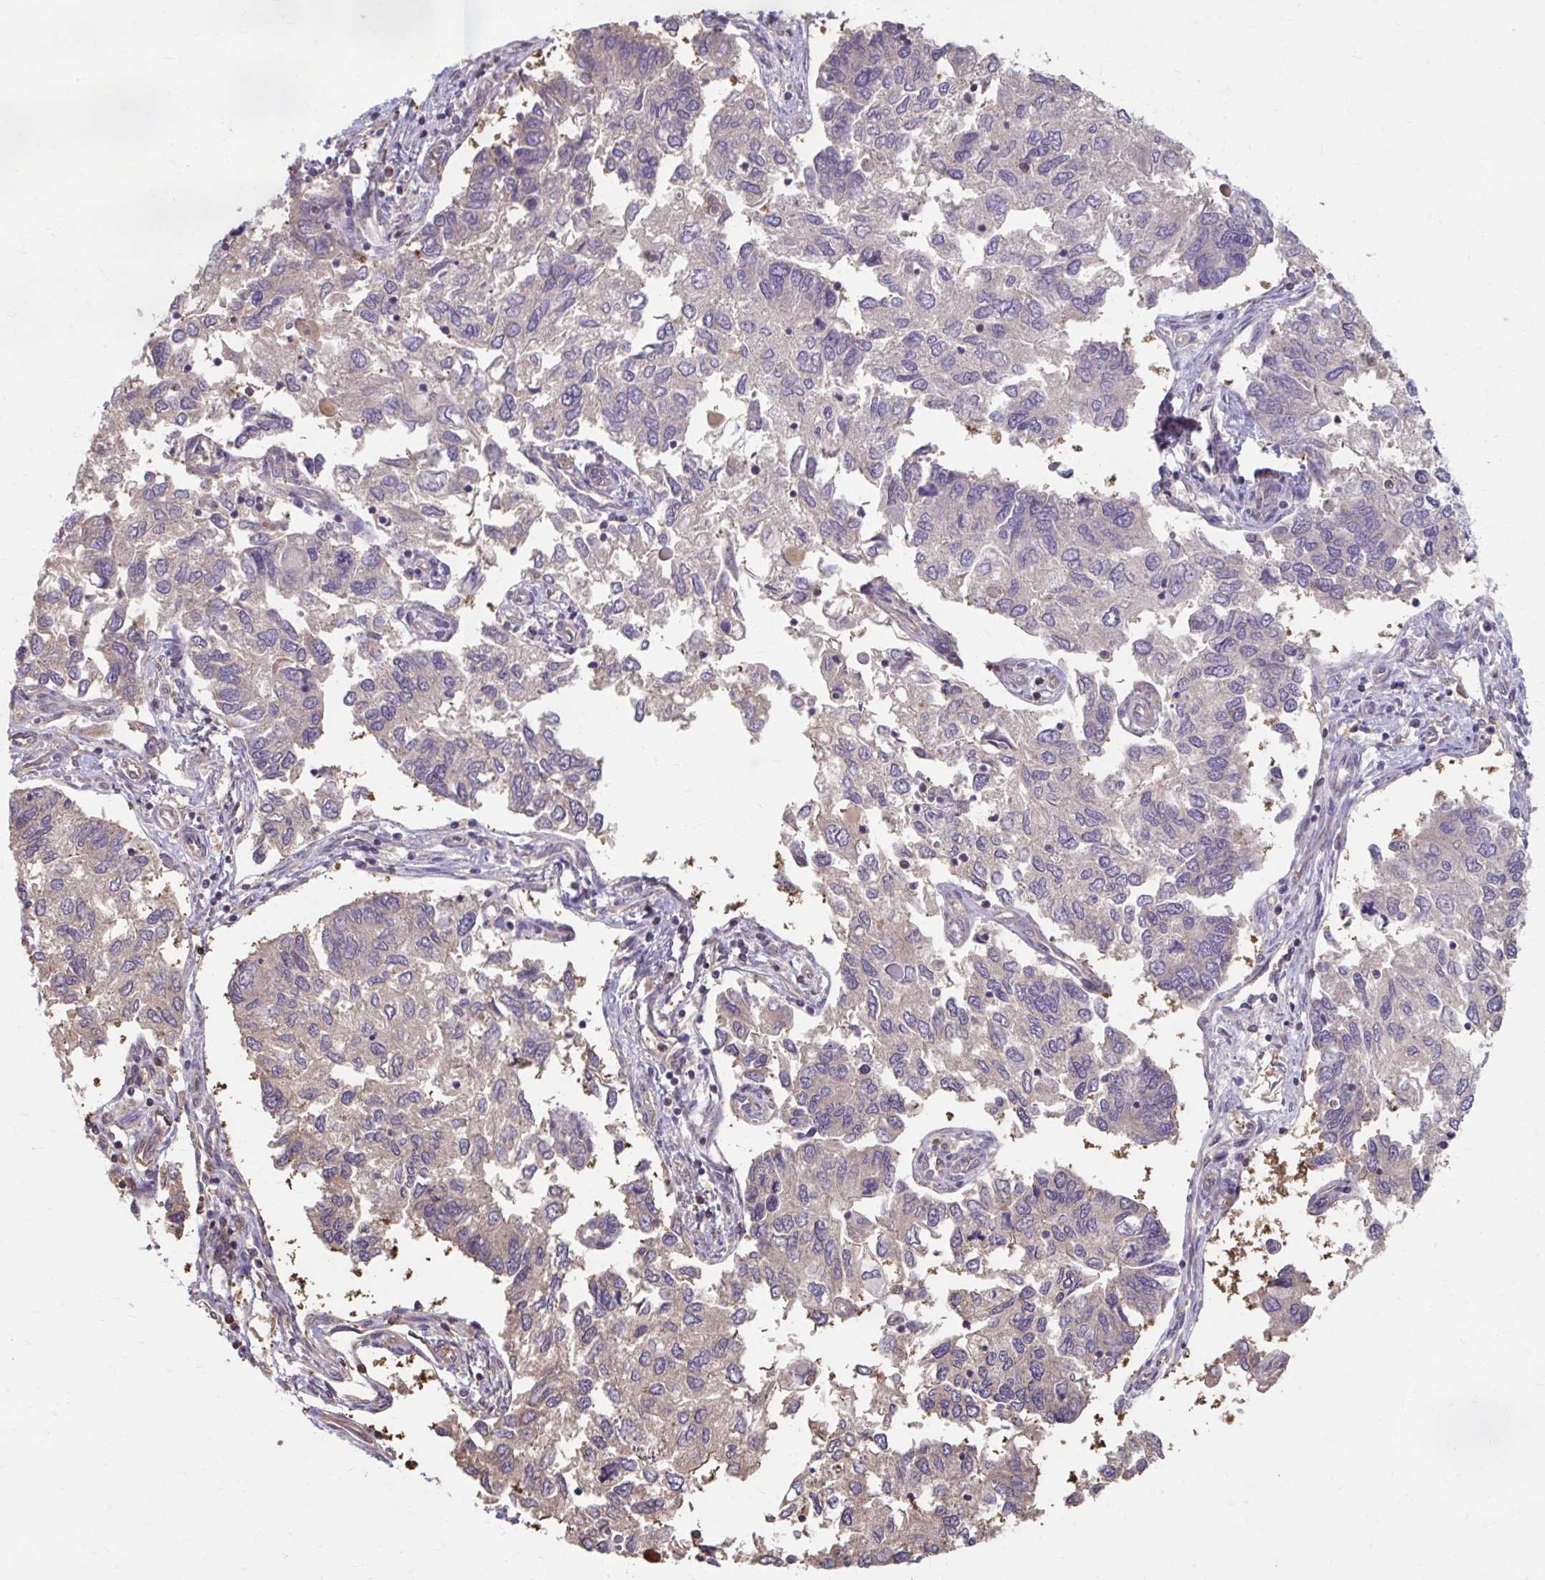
{"staining": {"intensity": "weak", "quantity": "<25%", "location": "cytoplasmic/membranous"}, "tissue": "endometrial cancer", "cell_type": "Tumor cells", "image_type": "cancer", "snomed": [{"axis": "morphology", "description": "Carcinoma, NOS"}, {"axis": "topography", "description": "Uterus"}], "caption": "This is an IHC micrograph of endometrial cancer. There is no positivity in tumor cells.", "gene": "ING4", "patient": {"sex": "female", "age": 76}}